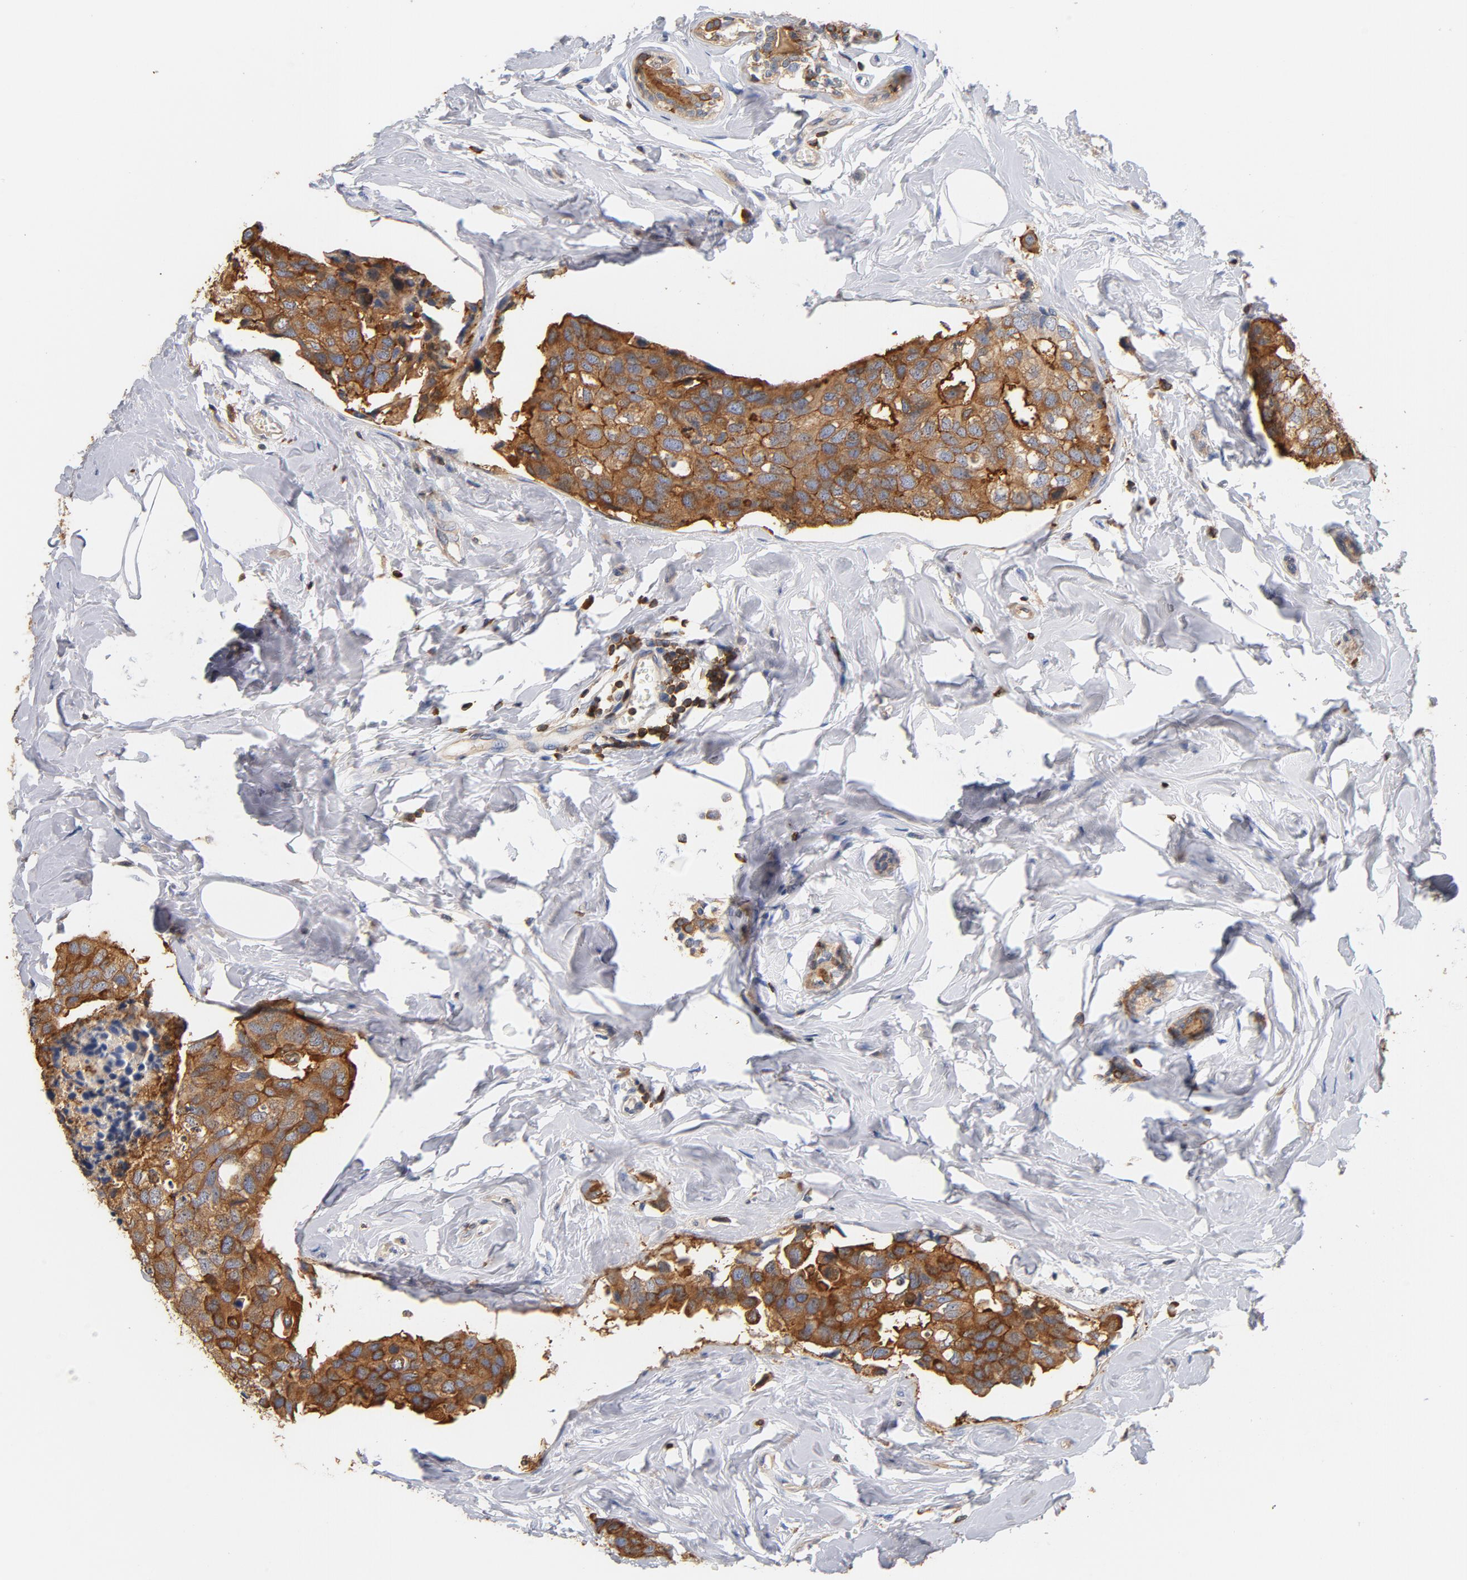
{"staining": {"intensity": "strong", "quantity": ">75%", "location": "cytoplasmic/membranous"}, "tissue": "breast cancer", "cell_type": "Tumor cells", "image_type": "cancer", "snomed": [{"axis": "morphology", "description": "Normal tissue, NOS"}, {"axis": "morphology", "description": "Duct carcinoma"}, {"axis": "topography", "description": "Breast"}], "caption": "Brown immunohistochemical staining in breast intraductal carcinoma shows strong cytoplasmic/membranous positivity in approximately >75% of tumor cells.", "gene": "EZR", "patient": {"sex": "female", "age": 50}}